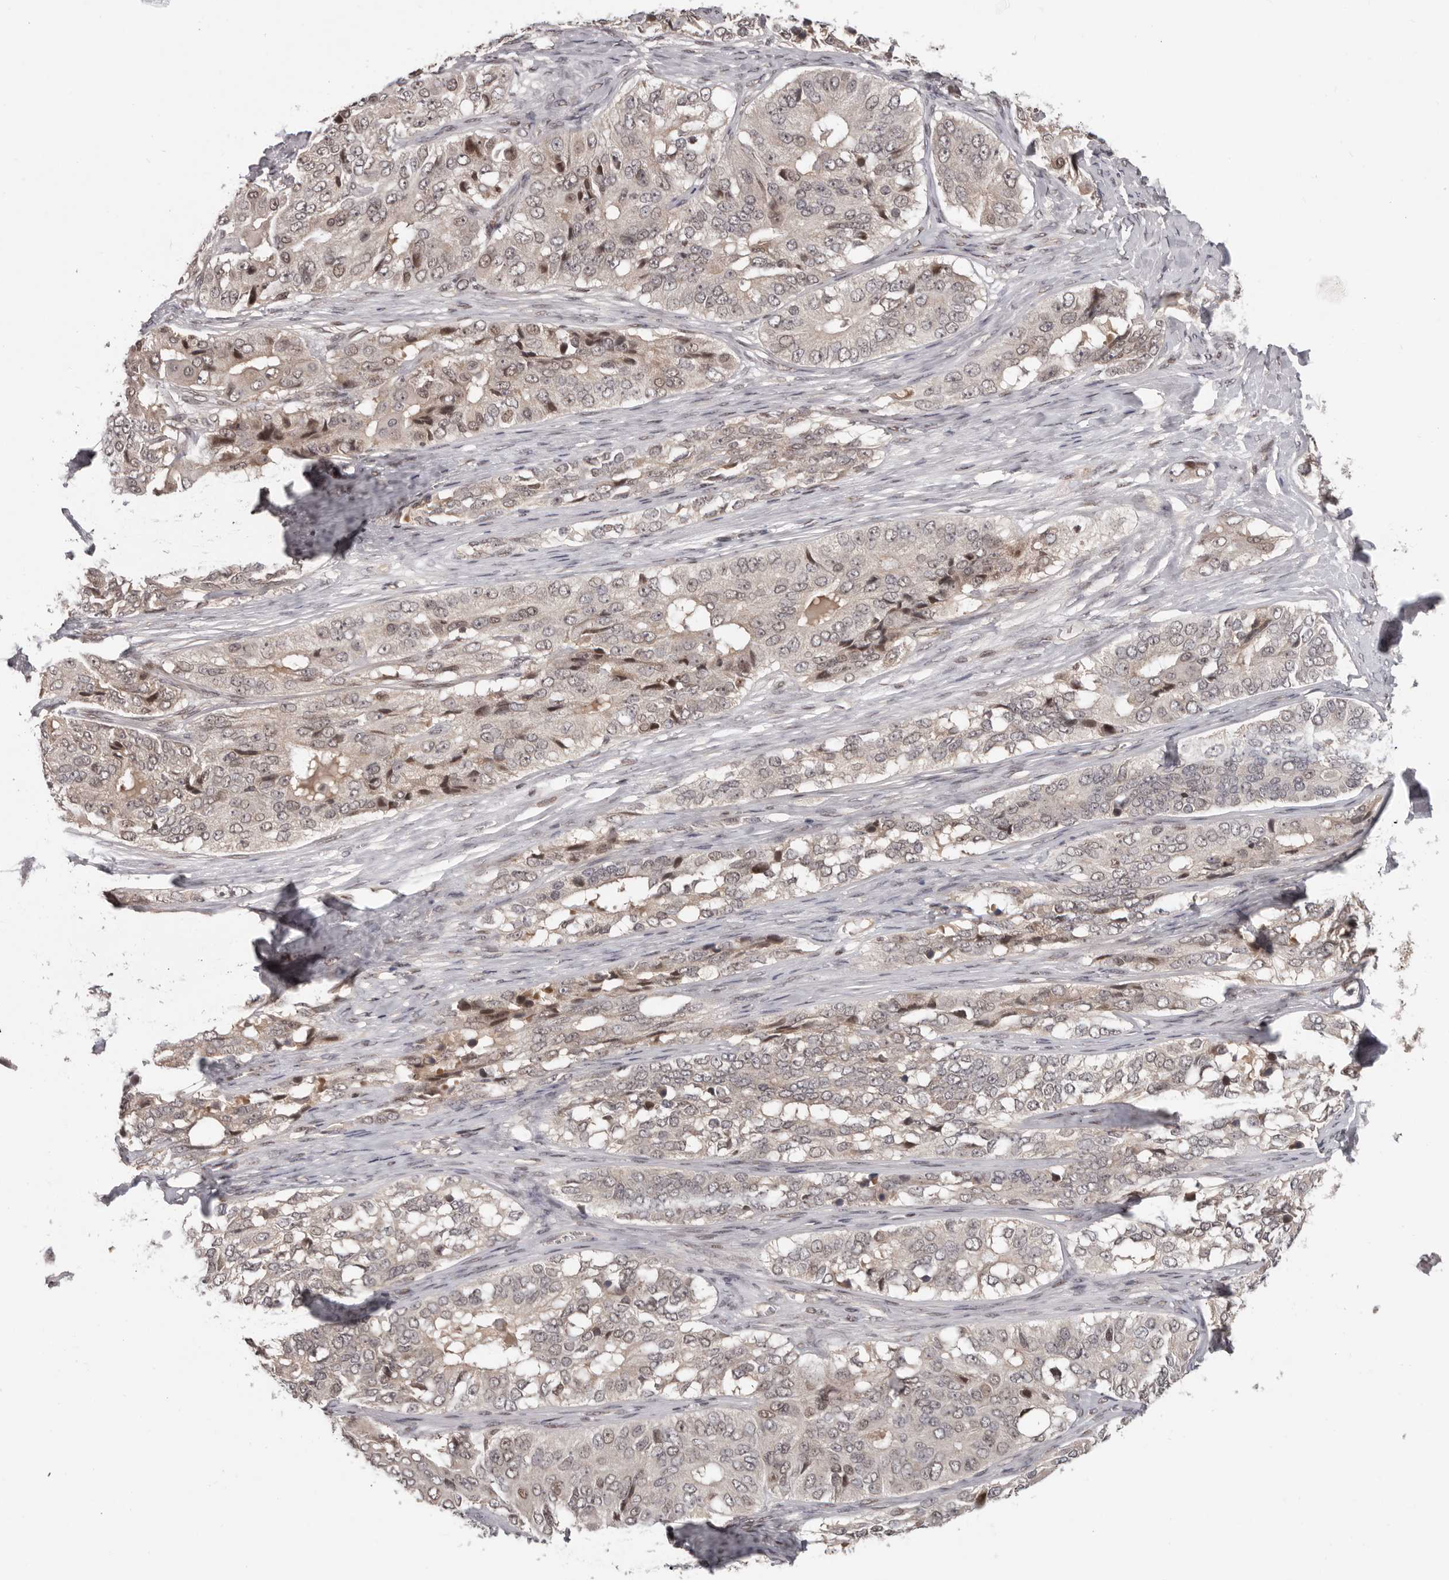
{"staining": {"intensity": "negative", "quantity": "none", "location": "none"}, "tissue": "ovarian cancer", "cell_type": "Tumor cells", "image_type": "cancer", "snomed": [{"axis": "morphology", "description": "Carcinoma, endometroid"}, {"axis": "topography", "description": "Ovary"}], "caption": "Immunohistochemistry (IHC) image of neoplastic tissue: human endometroid carcinoma (ovarian) stained with DAB (3,3'-diaminobenzidine) displays no significant protein staining in tumor cells.", "gene": "TBX5", "patient": {"sex": "female", "age": 51}}